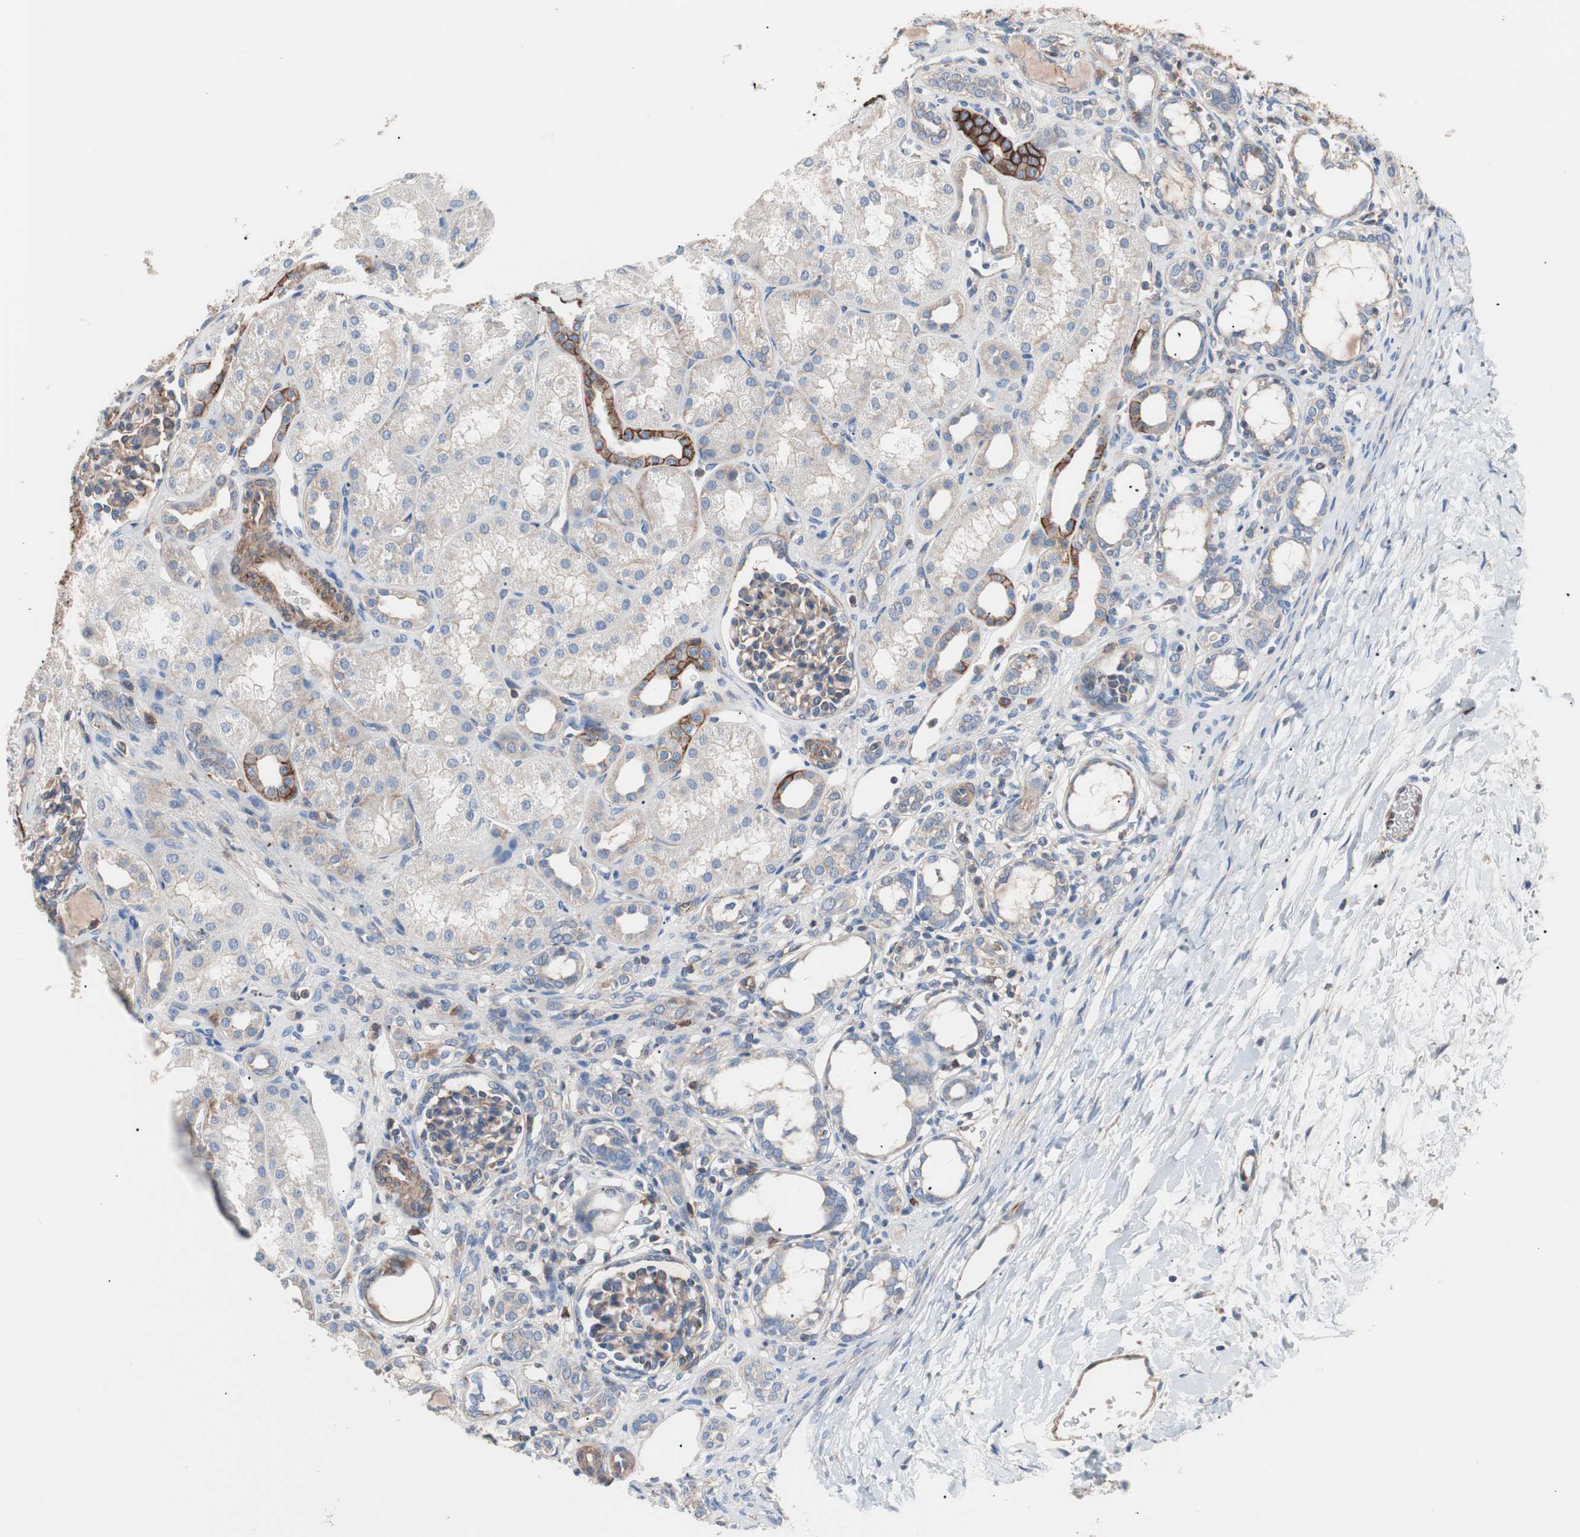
{"staining": {"intensity": "moderate", "quantity": ">75%", "location": "cytoplasmic/membranous"}, "tissue": "kidney", "cell_type": "Cells in glomeruli", "image_type": "normal", "snomed": [{"axis": "morphology", "description": "Normal tissue, NOS"}, {"axis": "topography", "description": "Kidney"}], "caption": "Brown immunohistochemical staining in normal human kidney exhibits moderate cytoplasmic/membranous expression in about >75% of cells in glomeruli. (DAB IHC, brown staining for protein, blue staining for nuclei).", "gene": "GPR160", "patient": {"sex": "male", "age": 7}}